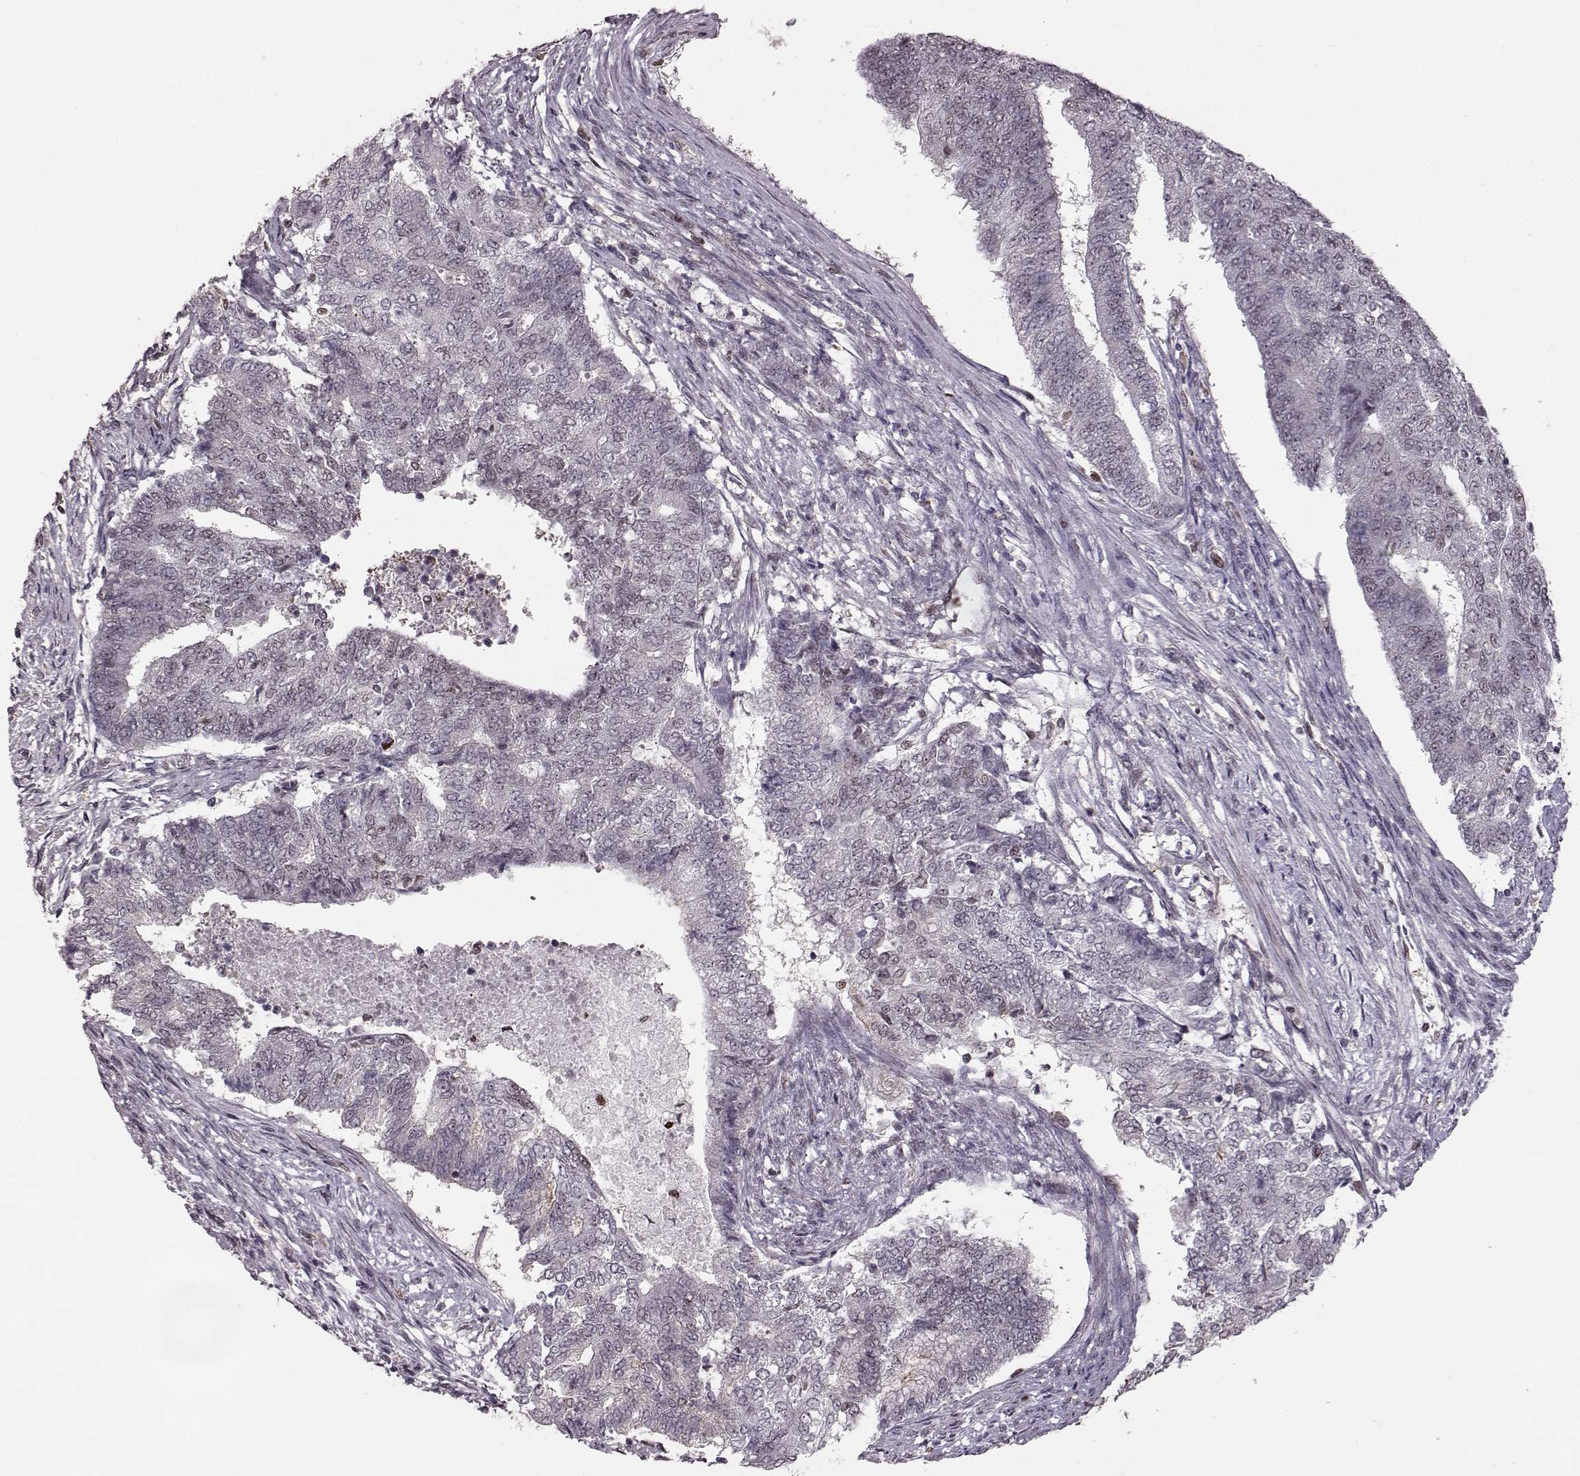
{"staining": {"intensity": "weak", "quantity": "<25%", "location": "nuclear"}, "tissue": "endometrial cancer", "cell_type": "Tumor cells", "image_type": "cancer", "snomed": [{"axis": "morphology", "description": "Adenocarcinoma, NOS"}, {"axis": "topography", "description": "Endometrium"}], "caption": "An immunohistochemistry (IHC) photomicrograph of endometrial cancer (adenocarcinoma) is shown. There is no staining in tumor cells of endometrial cancer (adenocarcinoma). (Brightfield microscopy of DAB immunohistochemistry (IHC) at high magnification).", "gene": "KLF6", "patient": {"sex": "female", "age": 65}}